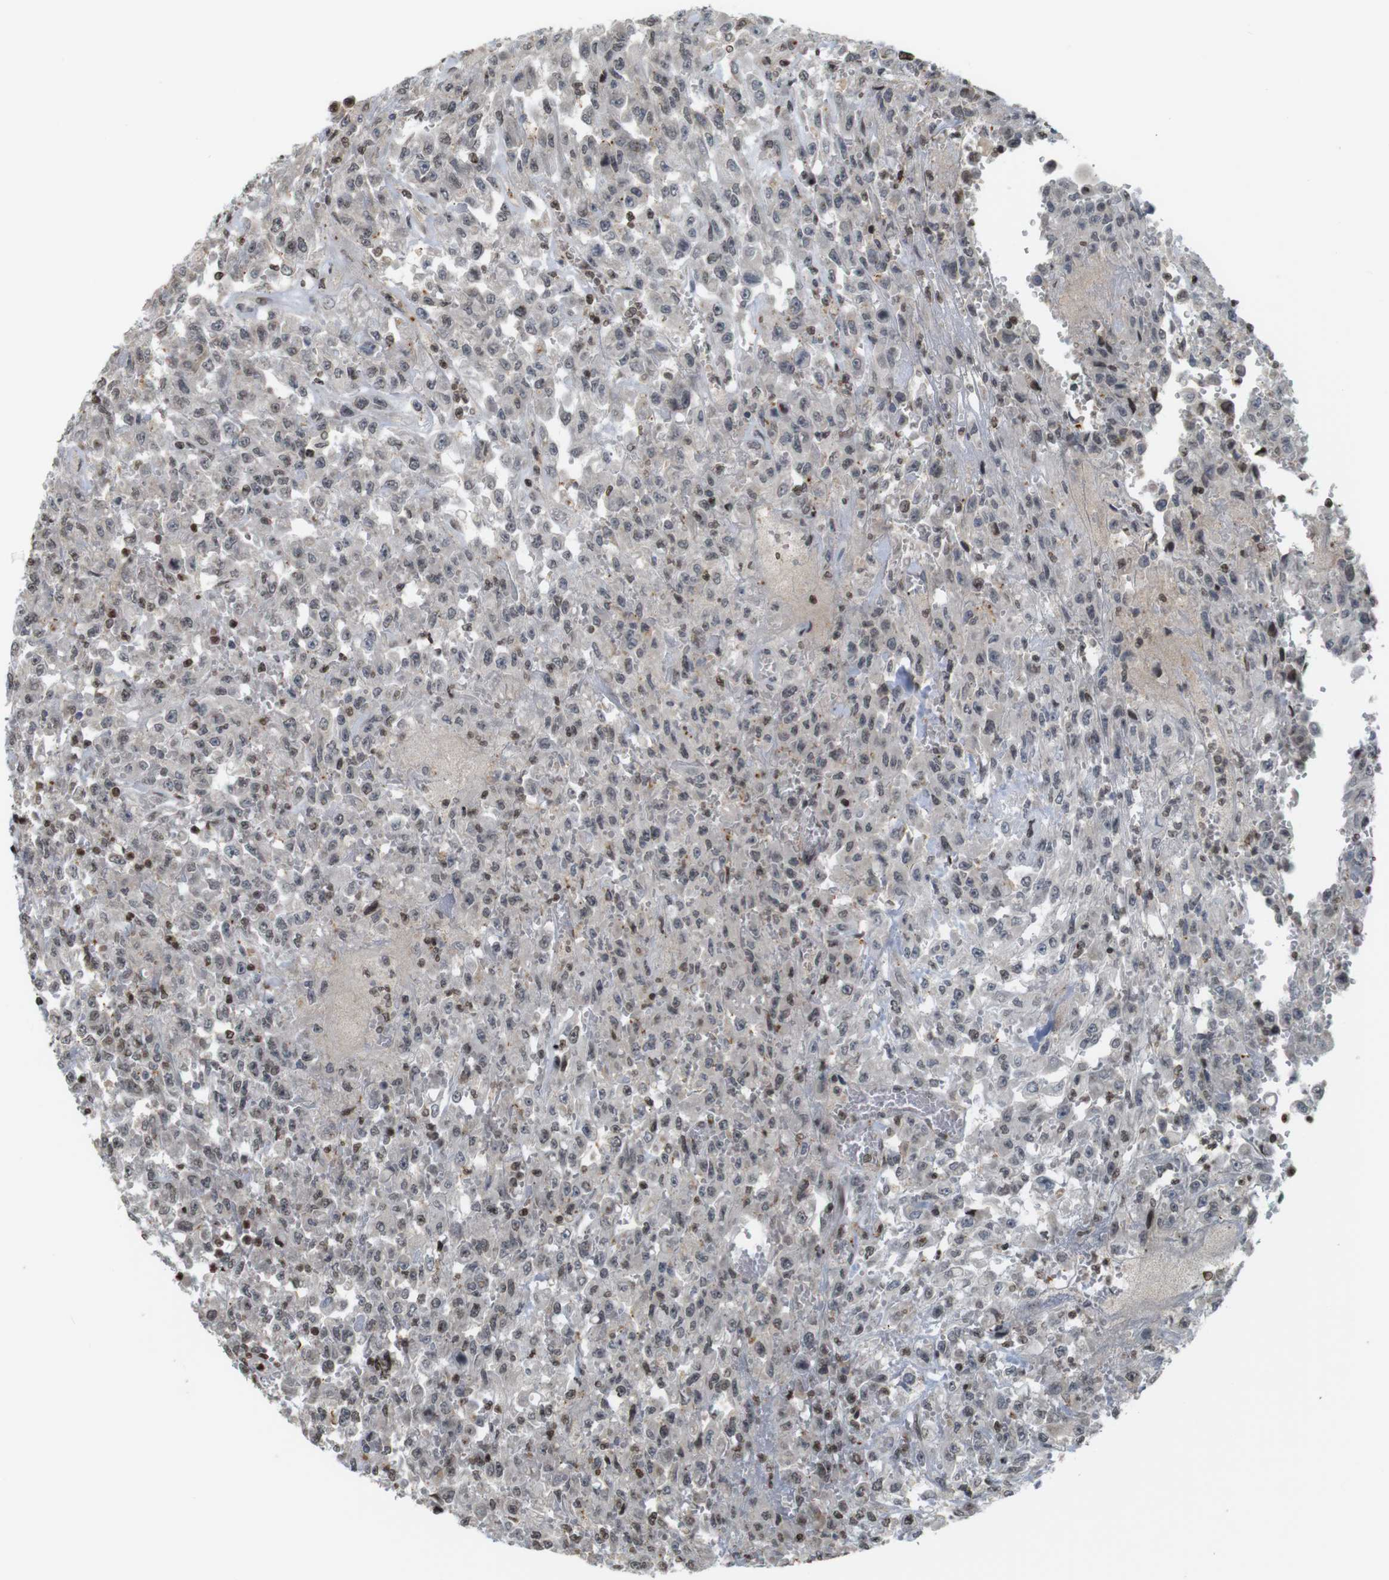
{"staining": {"intensity": "moderate", "quantity": "<25%", "location": "nuclear"}, "tissue": "urothelial cancer", "cell_type": "Tumor cells", "image_type": "cancer", "snomed": [{"axis": "morphology", "description": "Urothelial carcinoma, High grade"}, {"axis": "topography", "description": "Urinary bladder"}], "caption": "Protein staining of high-grade urothelial carcinoma tissue shows moderate nuclear expression in about <25% of tumor cells. (Brightfield microscopy of DAB IHC at high magnification).", "gene": "MBD1", "patient": {"sex": "male", "age": 46}}